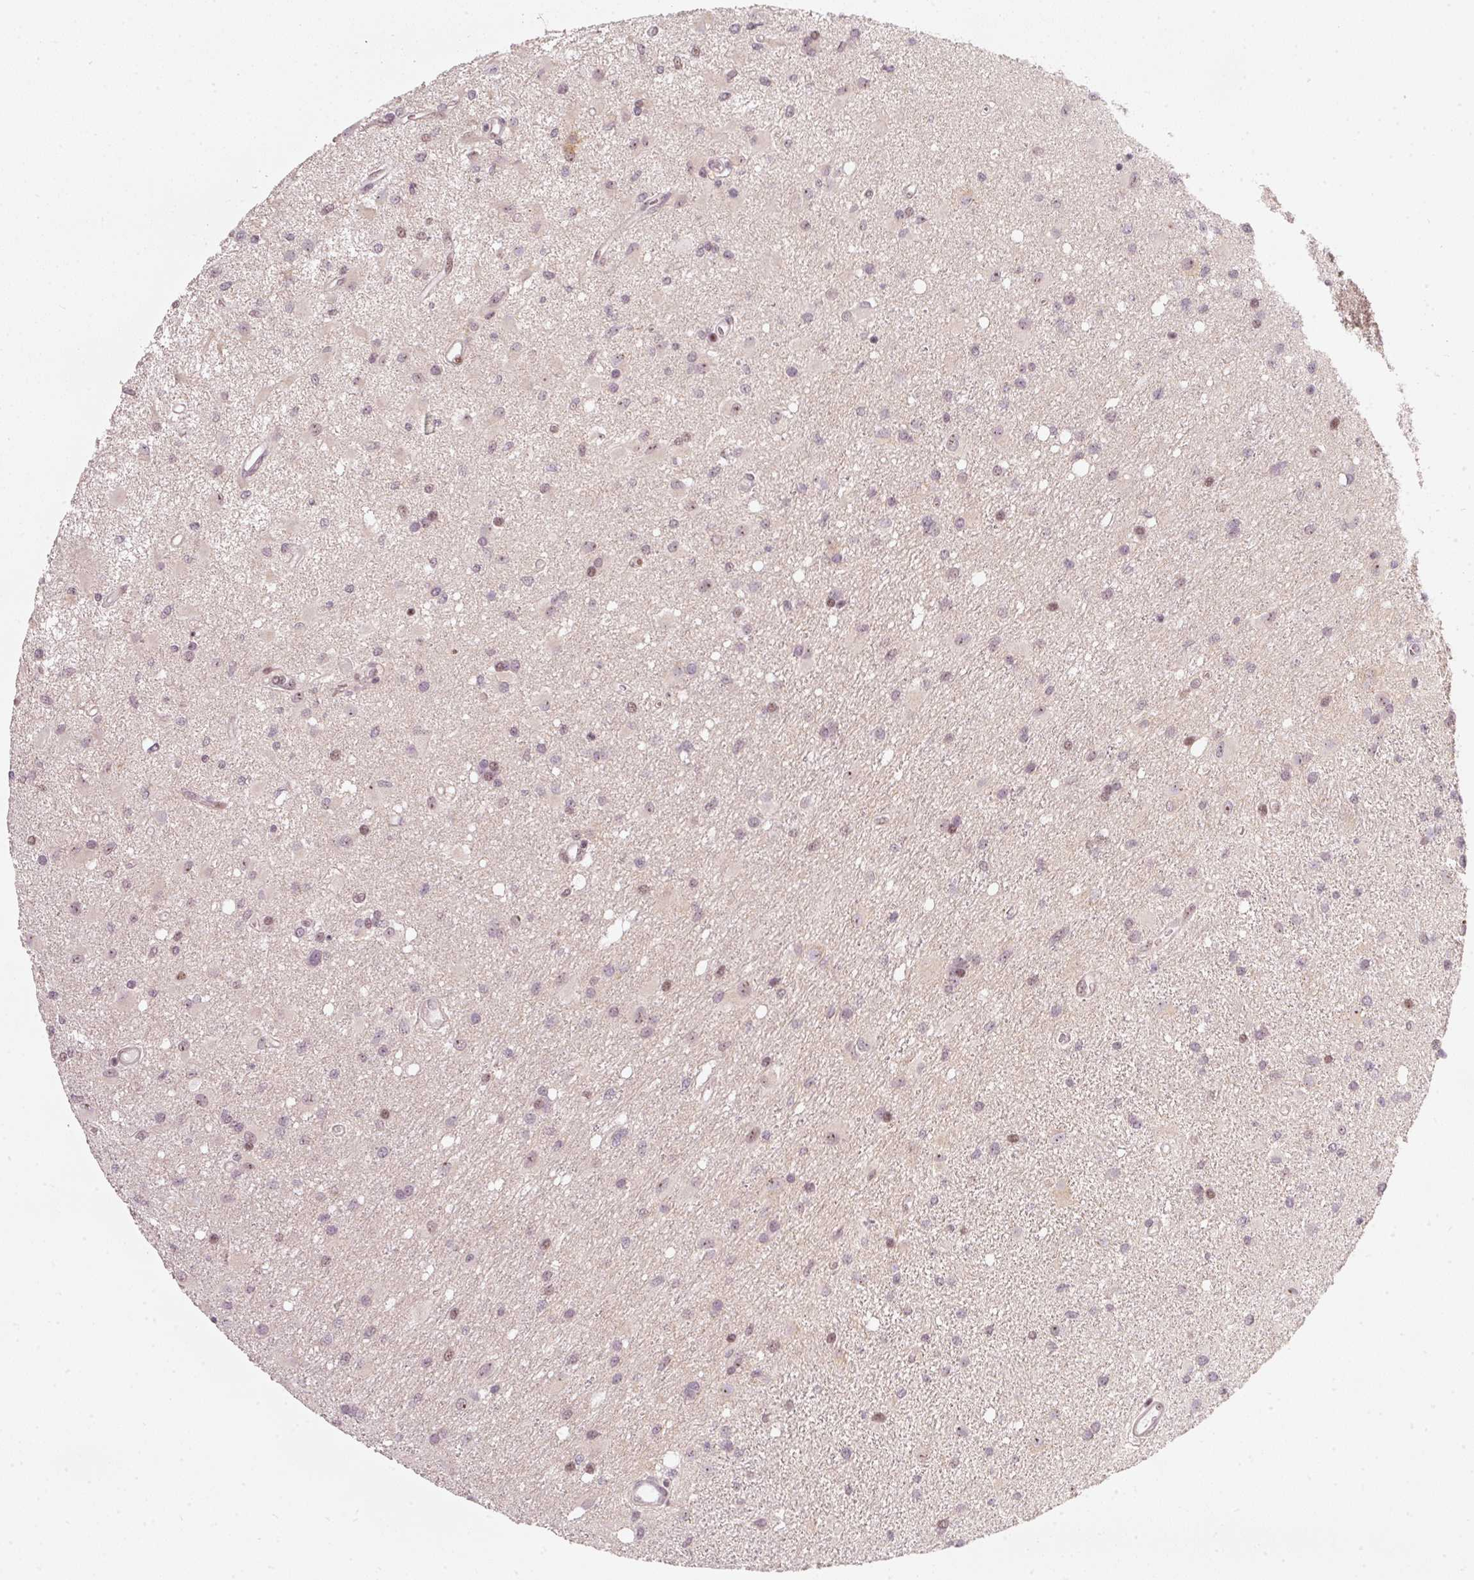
{"staining": {"intensity": "weak", "quantity": "25%-75%", "location": "nuclear"}, "tissue": "glioma", "cell_type": "Tumor cells", "image_type": "cancer", "snomed": [{"axis": "morphology", "description": "Glioma, malignant, High grade"}, {"axis": "topography", "description": "Brain"}], "caption": "Weak nuclear protein positivity is seen in approximately 25%-75% of tumor cells in glioma.", "gene": "MXRA8", "patient": {"sex": "male", "age": 67}}